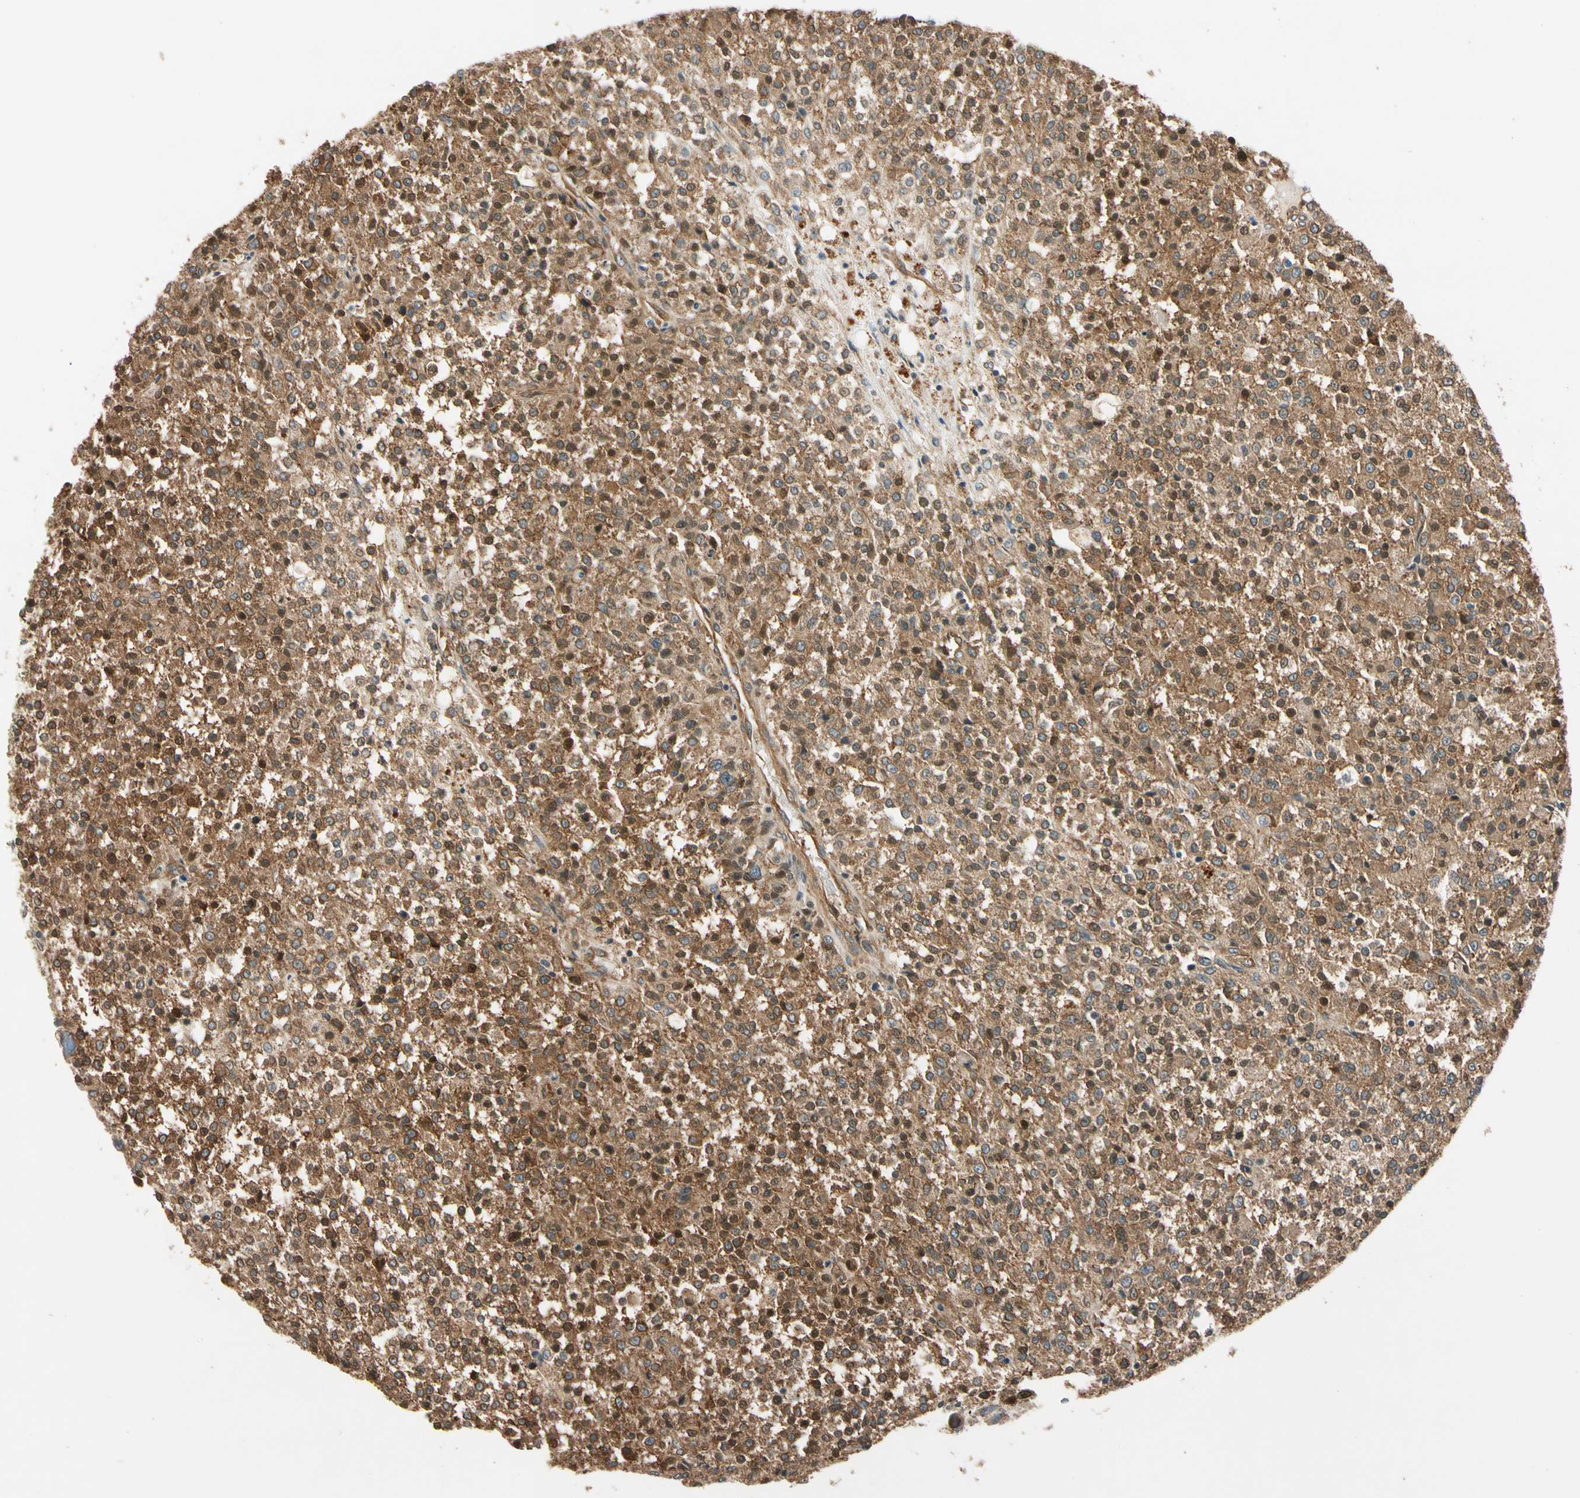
{"staining": {"intensity": "moderate", "quantity": ">75%", "location": "cytoplasmic/membranous"}, "tissue": "testis cancer", "cell_type": "Tumor cells", "image_type": "cancer", "snomed": [{"axis": "morphology", "description": "Seminoma, NOS"}, {"axis": "topography", "description": "Testis"}], "caption": "Testis cancer (seminoma) stained with a protein marker demonstrates moderate staining in tumor cells.", "gene": "ROCK2", "patient": {"sex": "male", "age": 59}}